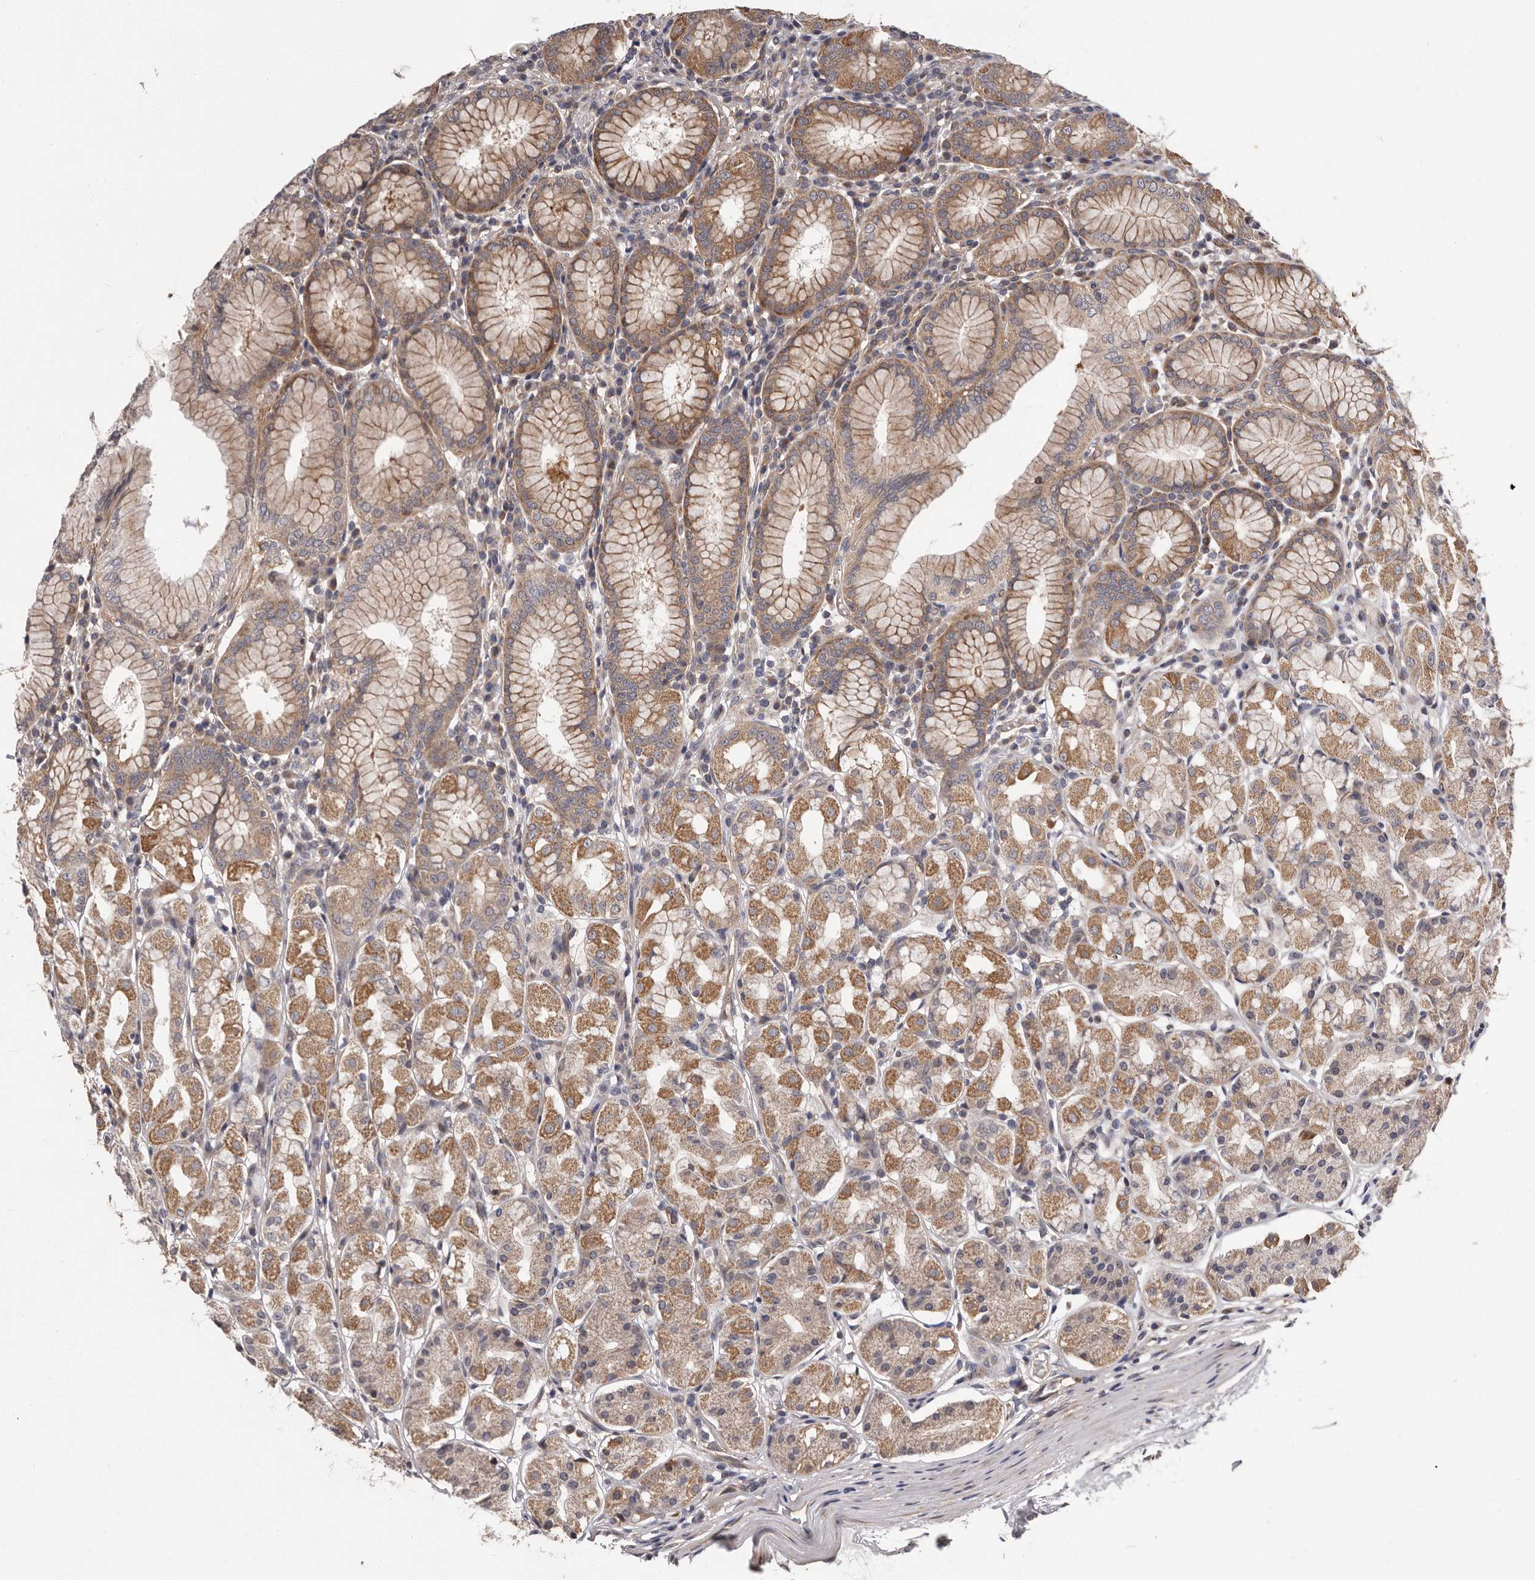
{"staining": {"intensity": "moderate", "quantity": "25%-75%", "location": "cytoplasmic/membranous"}, "tissue": "stomach", "cell_type": "Glandular cells", "image_type": "normal", "snomed": [{"axis": "morphology", "description": "Normal tissue, NOS"}, {"axis": "topography", "description": "Stomach"}, {"axis": "topography", "description": "Stomach, lower"}], "caption": "Immunohistochemistry (DAB (3,3'-diaminobenzidine)) staining of unremarkable stomach reveals moderate cytoplasmic/membranous protein expression in approximately 25%-75% of glandular cells.", "gene": "VPS37A", "patient": {"sex": "female", "age": 56}}